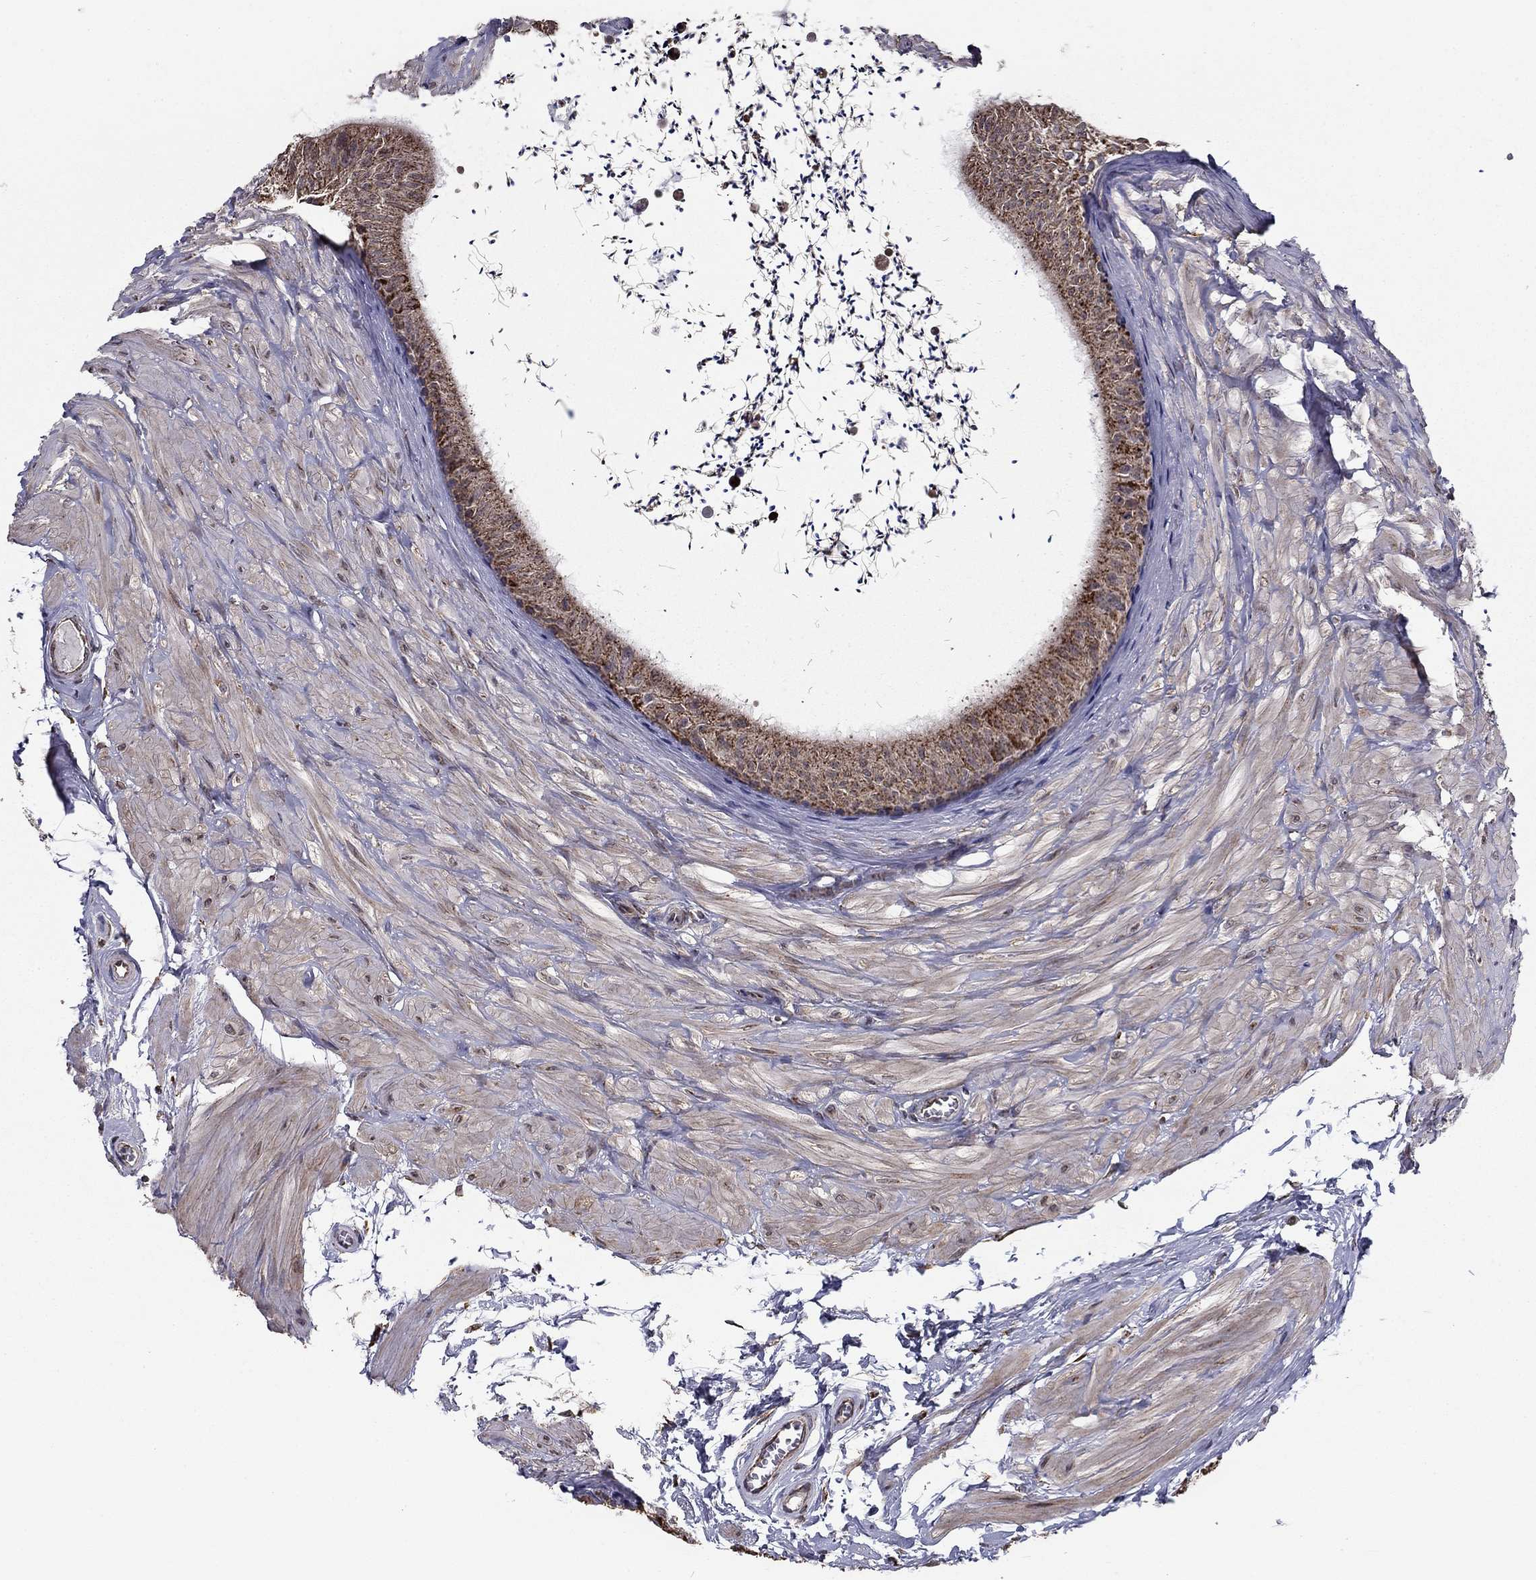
{"staining": {"intensity": "moderate", "quantity": "25%-75%", "location": "cytoplasmic/membranous"}, "tissue": "epididymis", "cell_type": "Glandular cells", "image_type": "normal", "snomed": [{"axis": "morphology", "description": "Normal tissue, NOS"}, {"axis": "topography", "description": "Epididymis"}], "caption": "An image showing moderate cytoplasmic/membranous staining in approximately 25%-75% of glandular cells in benign epididymis, as visualized by brown immunohistochemical staining.", "gene": "NKIRAS1", "patient": {"sex": "male", "age": 32}}